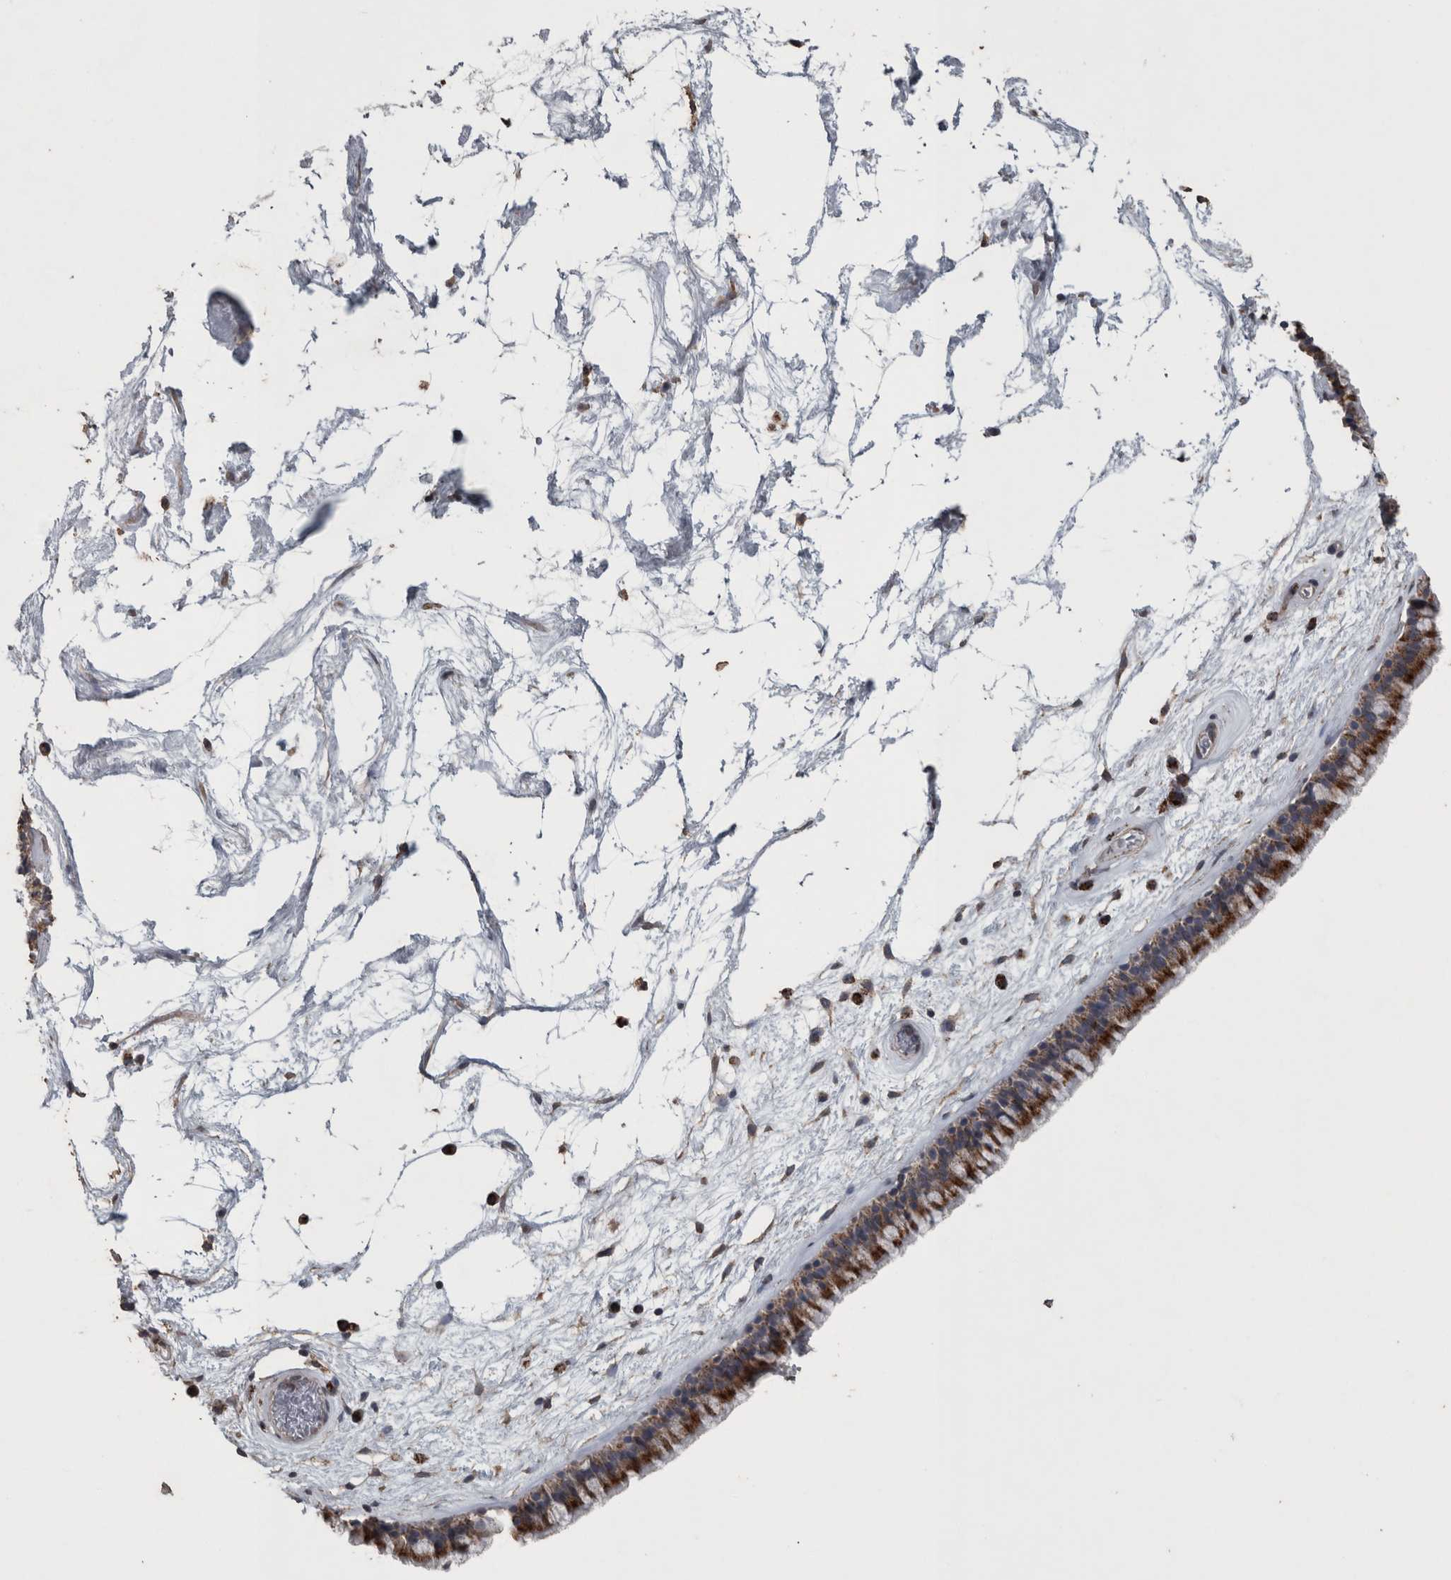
{"staining": {"intensity": "strong", "quantity": "25%-75%", "location": "cytoplasmic/membranous"}, "tissue": "nasopharynx", "cell_type": "Respiratory epithelial cells", "image_type": "normal", "snomed": [{"axis": "morphology", "description": "Normal tissue, NOS"}, {"axis": "morphology", "description": "Inflammation, NOS"}, {"axis": "topography", "description": "Nasopharynx"}], "caption": "The histopathology image shows staining of benign nasopharynx, revealing strong cytoplasmic/membranous protein expression (brown color) within respiratory epithelial cells.", "gene": "ACADM", "patient": {"sex": "male", "age": 48}}